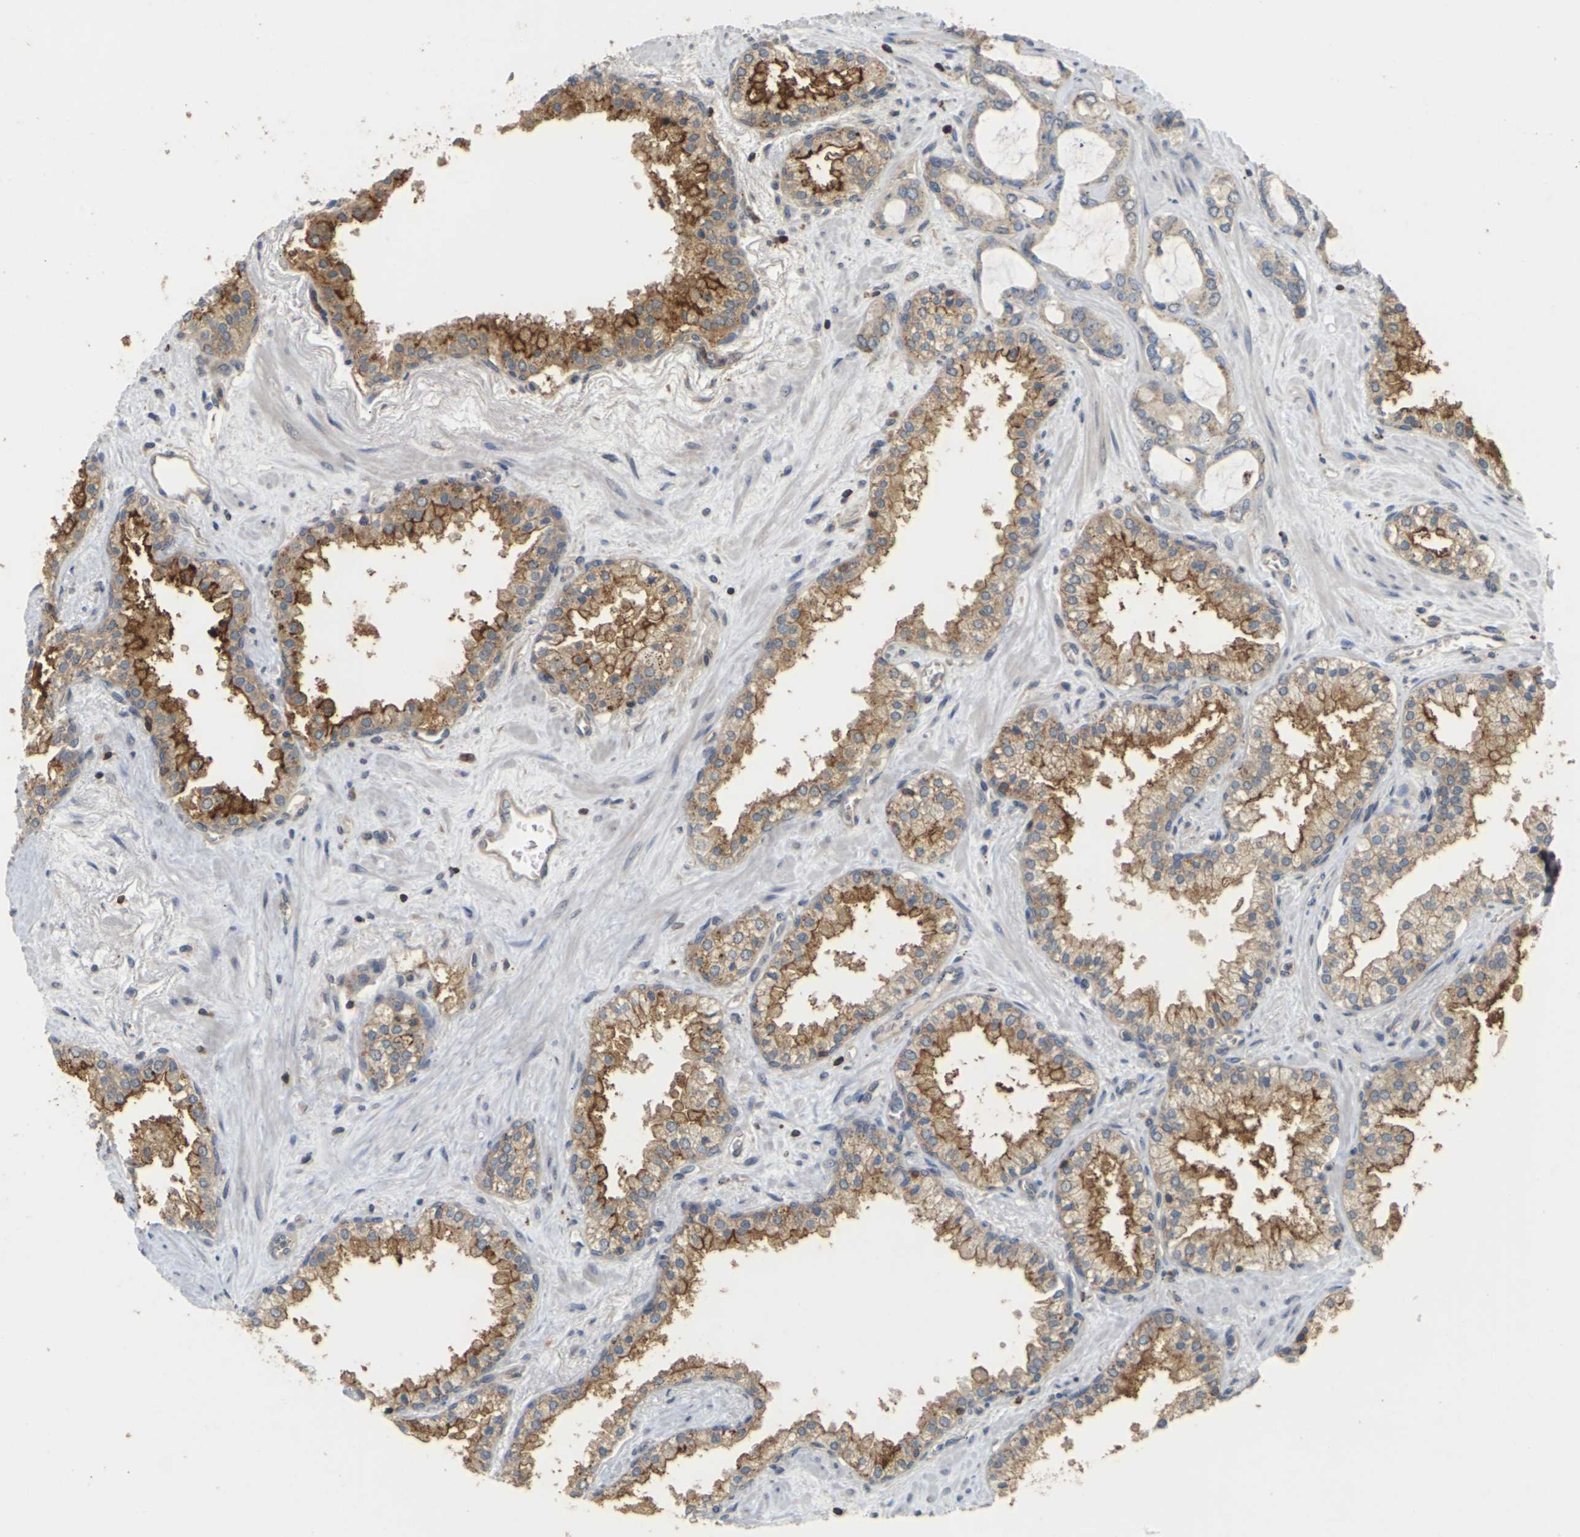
{"staining": {"intensity": "strong", "quantity": "25%-75%", "location": "cytoplasmic/membranous"}, "tissue": "prostate cancer", "cell_type": "Tumor cells", "image_type": "cancer", "snomed": [{"axis": "morphology", "description": "Adenocarcinoma, Low grade"}, {"axis": "topography", "description": "Prostate"}], "caption": "Immunohistochemistry (IHC) histopathology image of neoplastic tissue: human prostate cancer stained using immunohistochemistry (IHC) reveals high levels of strong protein expression localized specifically in the cytoplasmic/membranous of tumor cells, appearing as a cytoplasmic/membranous brown color.", "gene": "KSR1", "patient": {"sex": "male", "age": 60}}